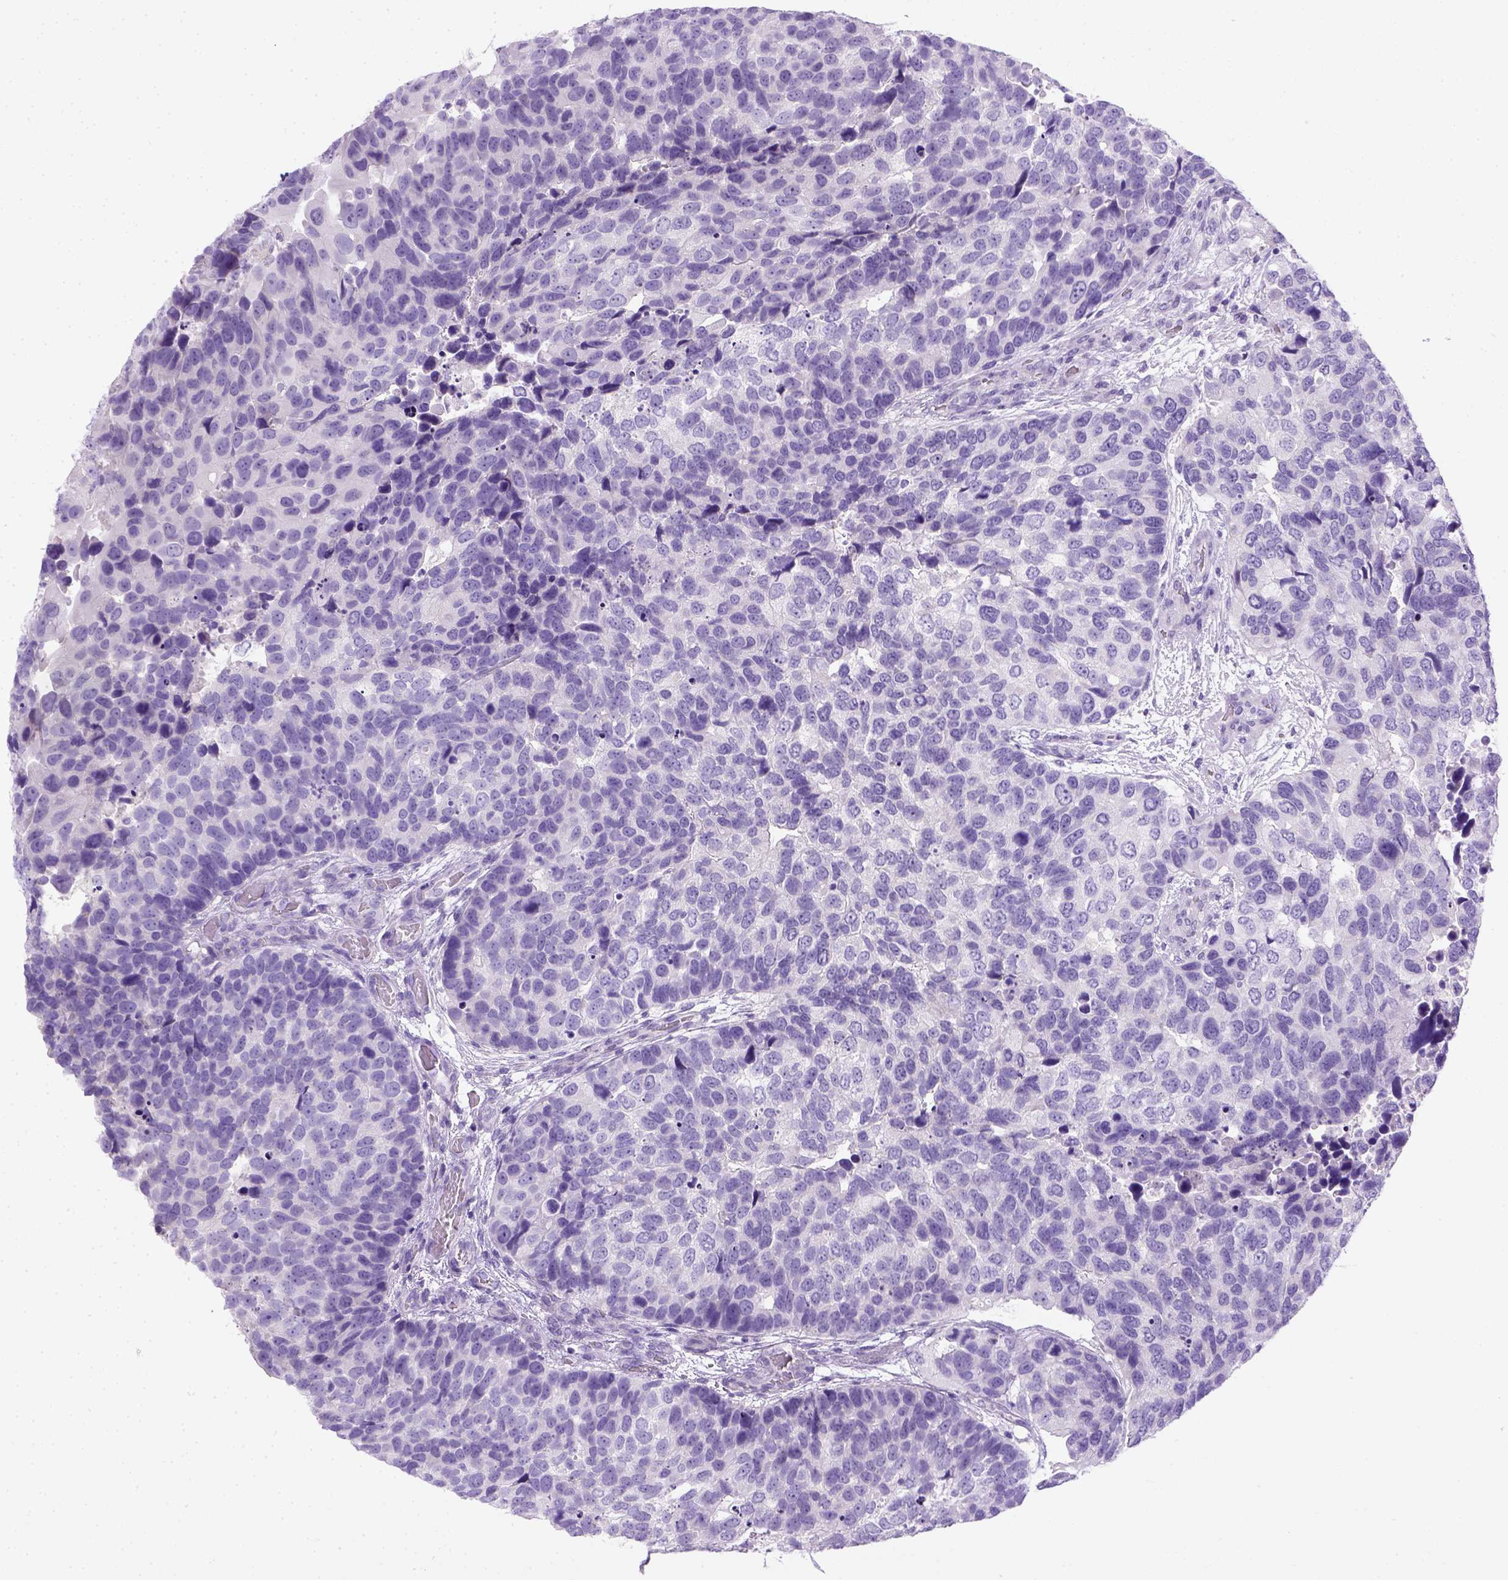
{"staining": {"intensity": "negative", "quantity": "none", "location": "none"}, "tissue": "urothelial cancer", "cell_type": "Tumor cells", "image_type": "cancer", "snomed": [{"axis": "morphology", "description": "Urothelial carcinoma, High grade"}, {"axis": "topography", "description": "Urinary bladder"}], "caption": "High magnification brightfield microscopy of urothelial cancer stained with DAB (brown) and counterstained with hematoxylin (blue): tumor cells show no significant positivity.", "gene": "KRT71", "patient": {"sex": "male", "age": 60}}